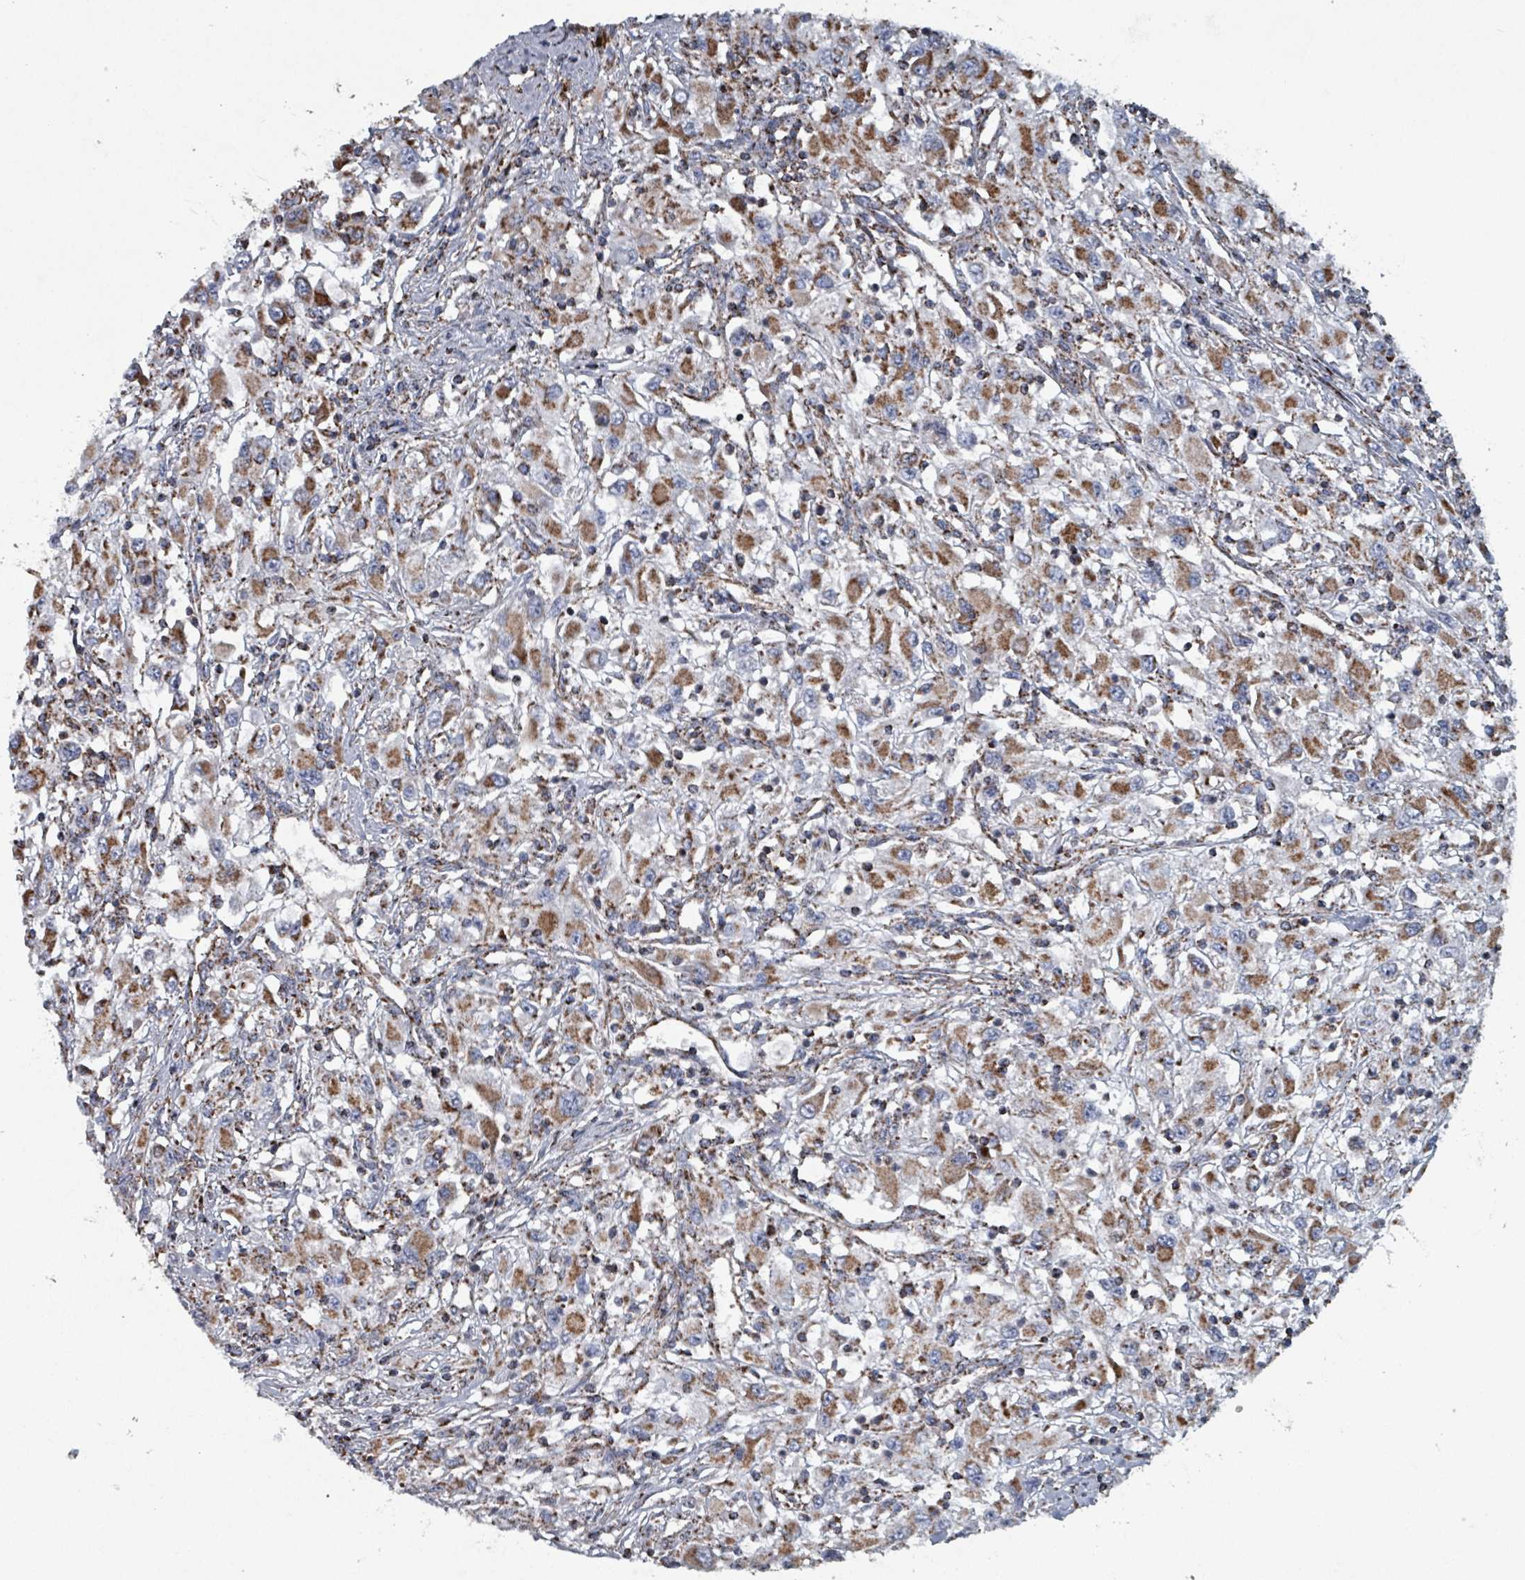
{"staining": {"intensity": "moderate", "quantity": ">75%", "location": "cytoplasmic/membranous"}, "tissue": "renal cancer", "cell_type": "Tumor cells", "image_type": "cancer", "snomed": [{"axis": "morphology", "description": "Adenocarcinoma, NOS"}, {"axis": "topography", "description": "Kidney"}], "caption": "Moderate cytoplasmic/membranous staining is identified in approximately >75% of tumor cells in renal cancer. (DAB IHC with brightfield microscopy, high magnification).", "gene": "ABHD18", "patient": {"sex": "female", "age": 67}}